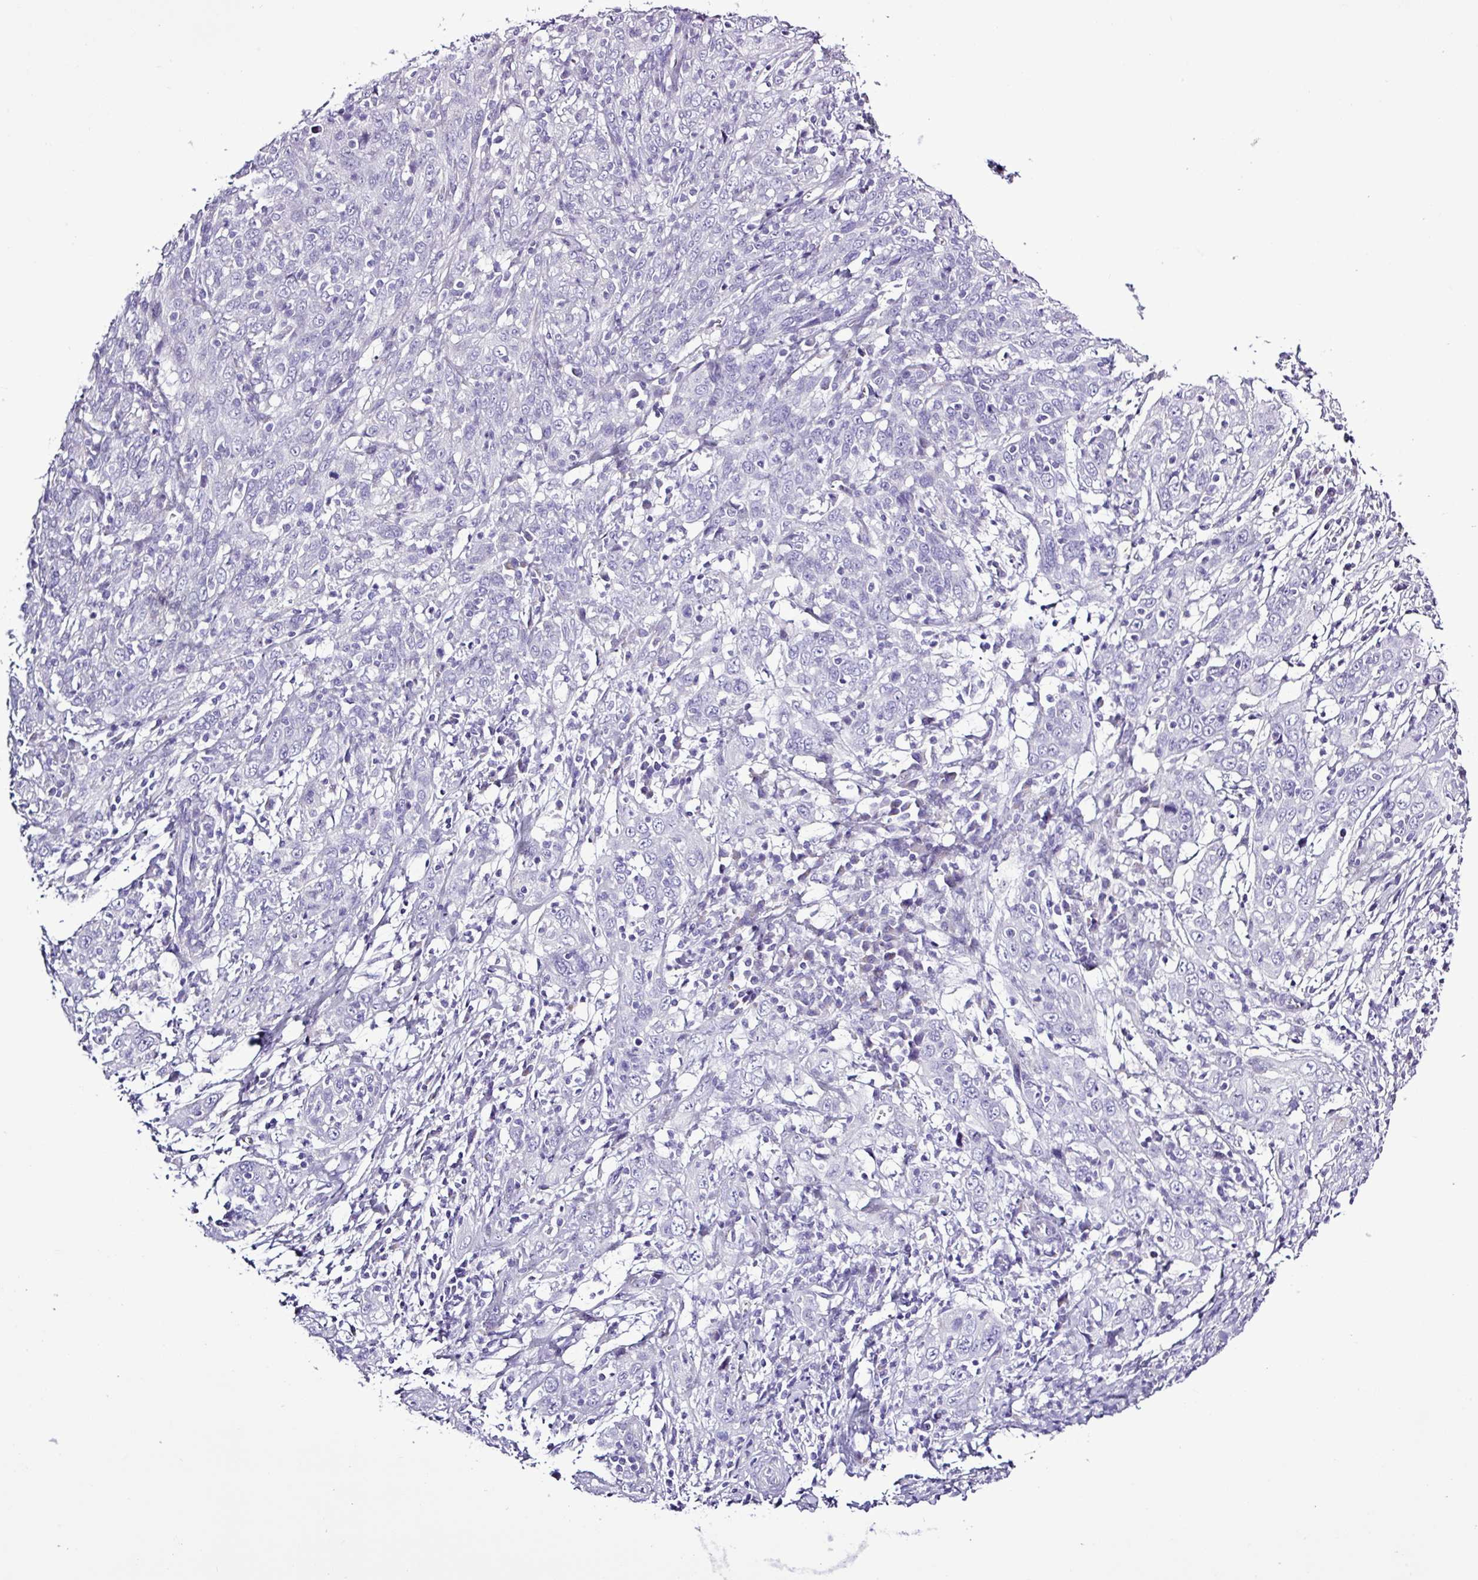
{"staining": {"intensity": "negative", "quantity": "none", "location": "none"}, "tissue": "cervical cancer", "cell_type": "Tumor cells", "image_type": "cancer", "snomed": [{"axis": "morphology", "description": "Squamous cell carcinoma, NOS"}, {"axis": "topography", "description": "Cervix"}], "caption": "Squamous cell carcinoma (cervical) was stained to show a protein in brown. There is no significant positivity in tumor cells. (Stains: DAB immunohistochemistry (IHC) with hematoxylin counter stain, Microscopy: brightfield microscopy at high magnification).", "gene": "ALDH3A1", "patient": {"sex": "female", "age": 46}}